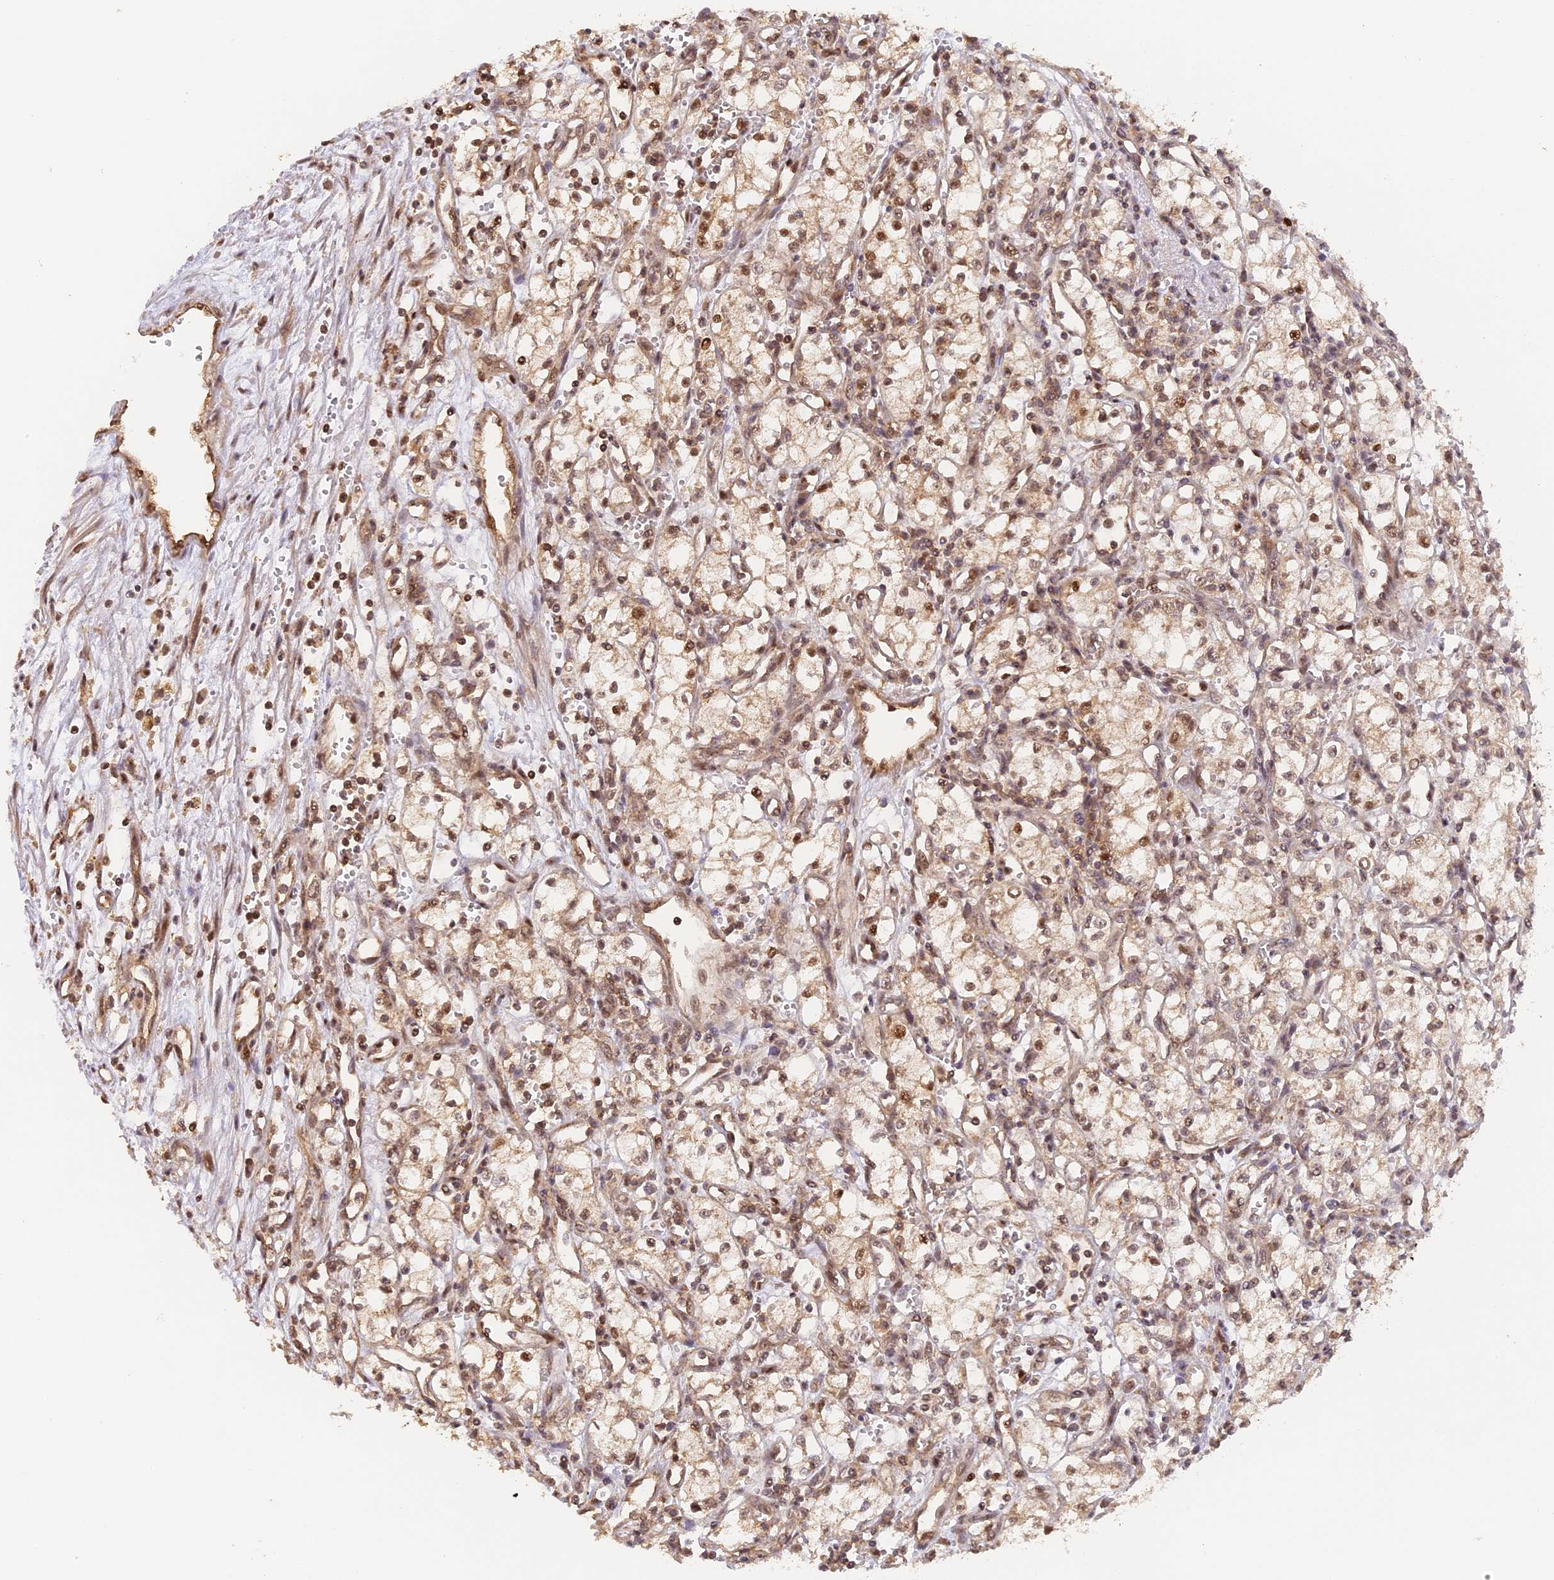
{"staining": {"intensity": "moderate", "quantity": ">75%", "location": "cytoplasmic/membranous"}, "tissue": "renal cancer", "cell_type": "Tumor cells", "image_type": "cancer", "snomed": [{"axis": "morphology", "description": "Adenocarcinoma, NOS"}, {"axis": "topography", "description": "Kidney"}], "caption": "A histopathology image showing moderate cytoplasmic/membranous expression in about >75% of tumor cells in renal adenocarcinoma, as visualized by brown immunohistochemical staining.", "gene": "MYBL2", "patient": {"sex": "male", "age": 59}}